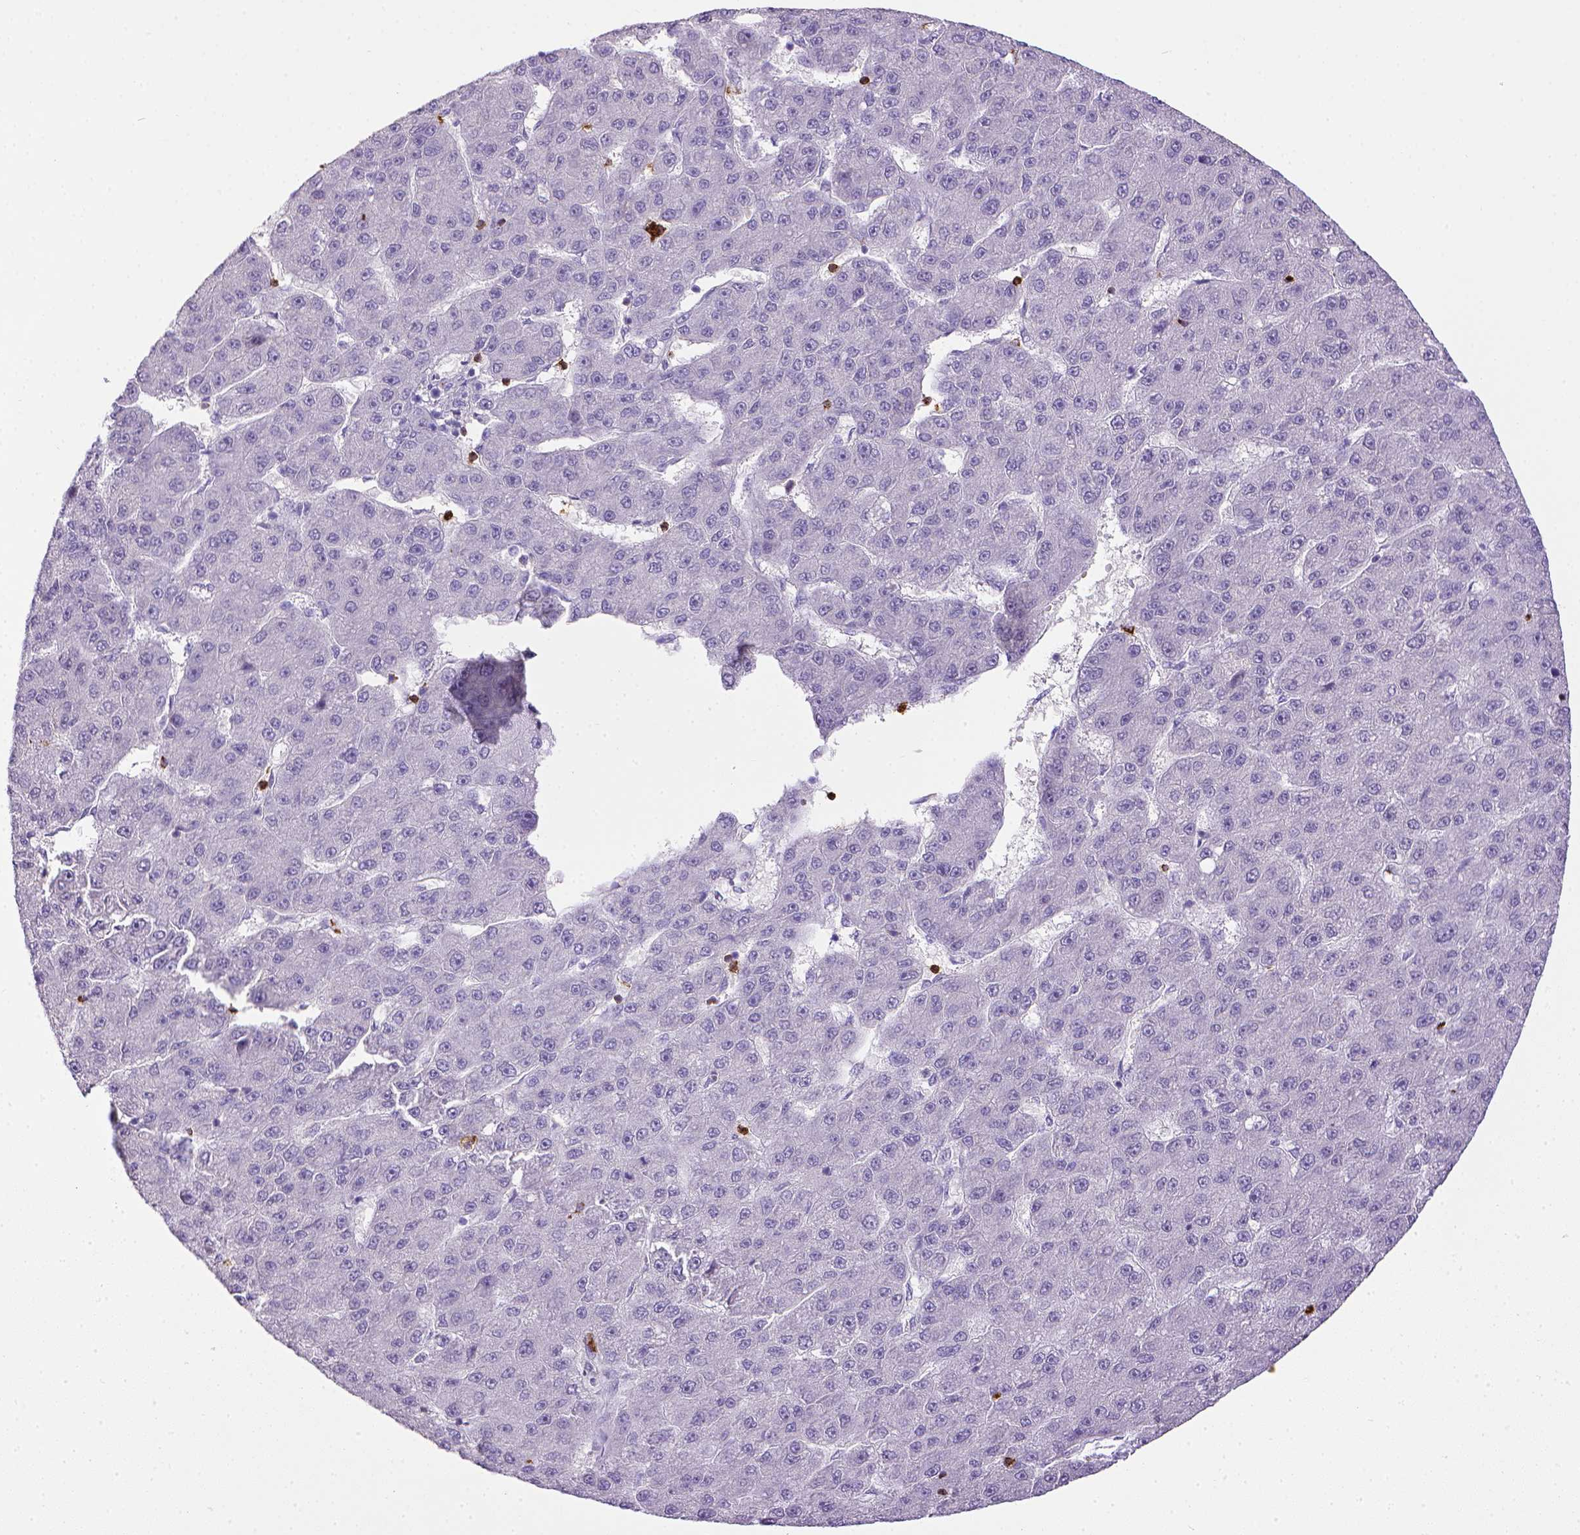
{"staining": {"intensity": "negative", "quantity": "none", "location": "none"}, "tissue": "liver cancer", "cell_type": "Tumor cells", "image_type": "cancer", "snomed": [{"axis": "morphology", "description": "Carcinoma, Hepatocellular, NOS"}, {"axis": "topography", "description": "Liver"}], "caption": "A histopathology image of liver cancer stained for a protein displays no brown staining in tumor cells. (Brightfield microscopy of DAB (3,3'-diaminobenzidine) immunohistochemistry (IHC) at high magnification).", "gene": "ITGAM", "patient": {"sex": "male", "age": 67}}